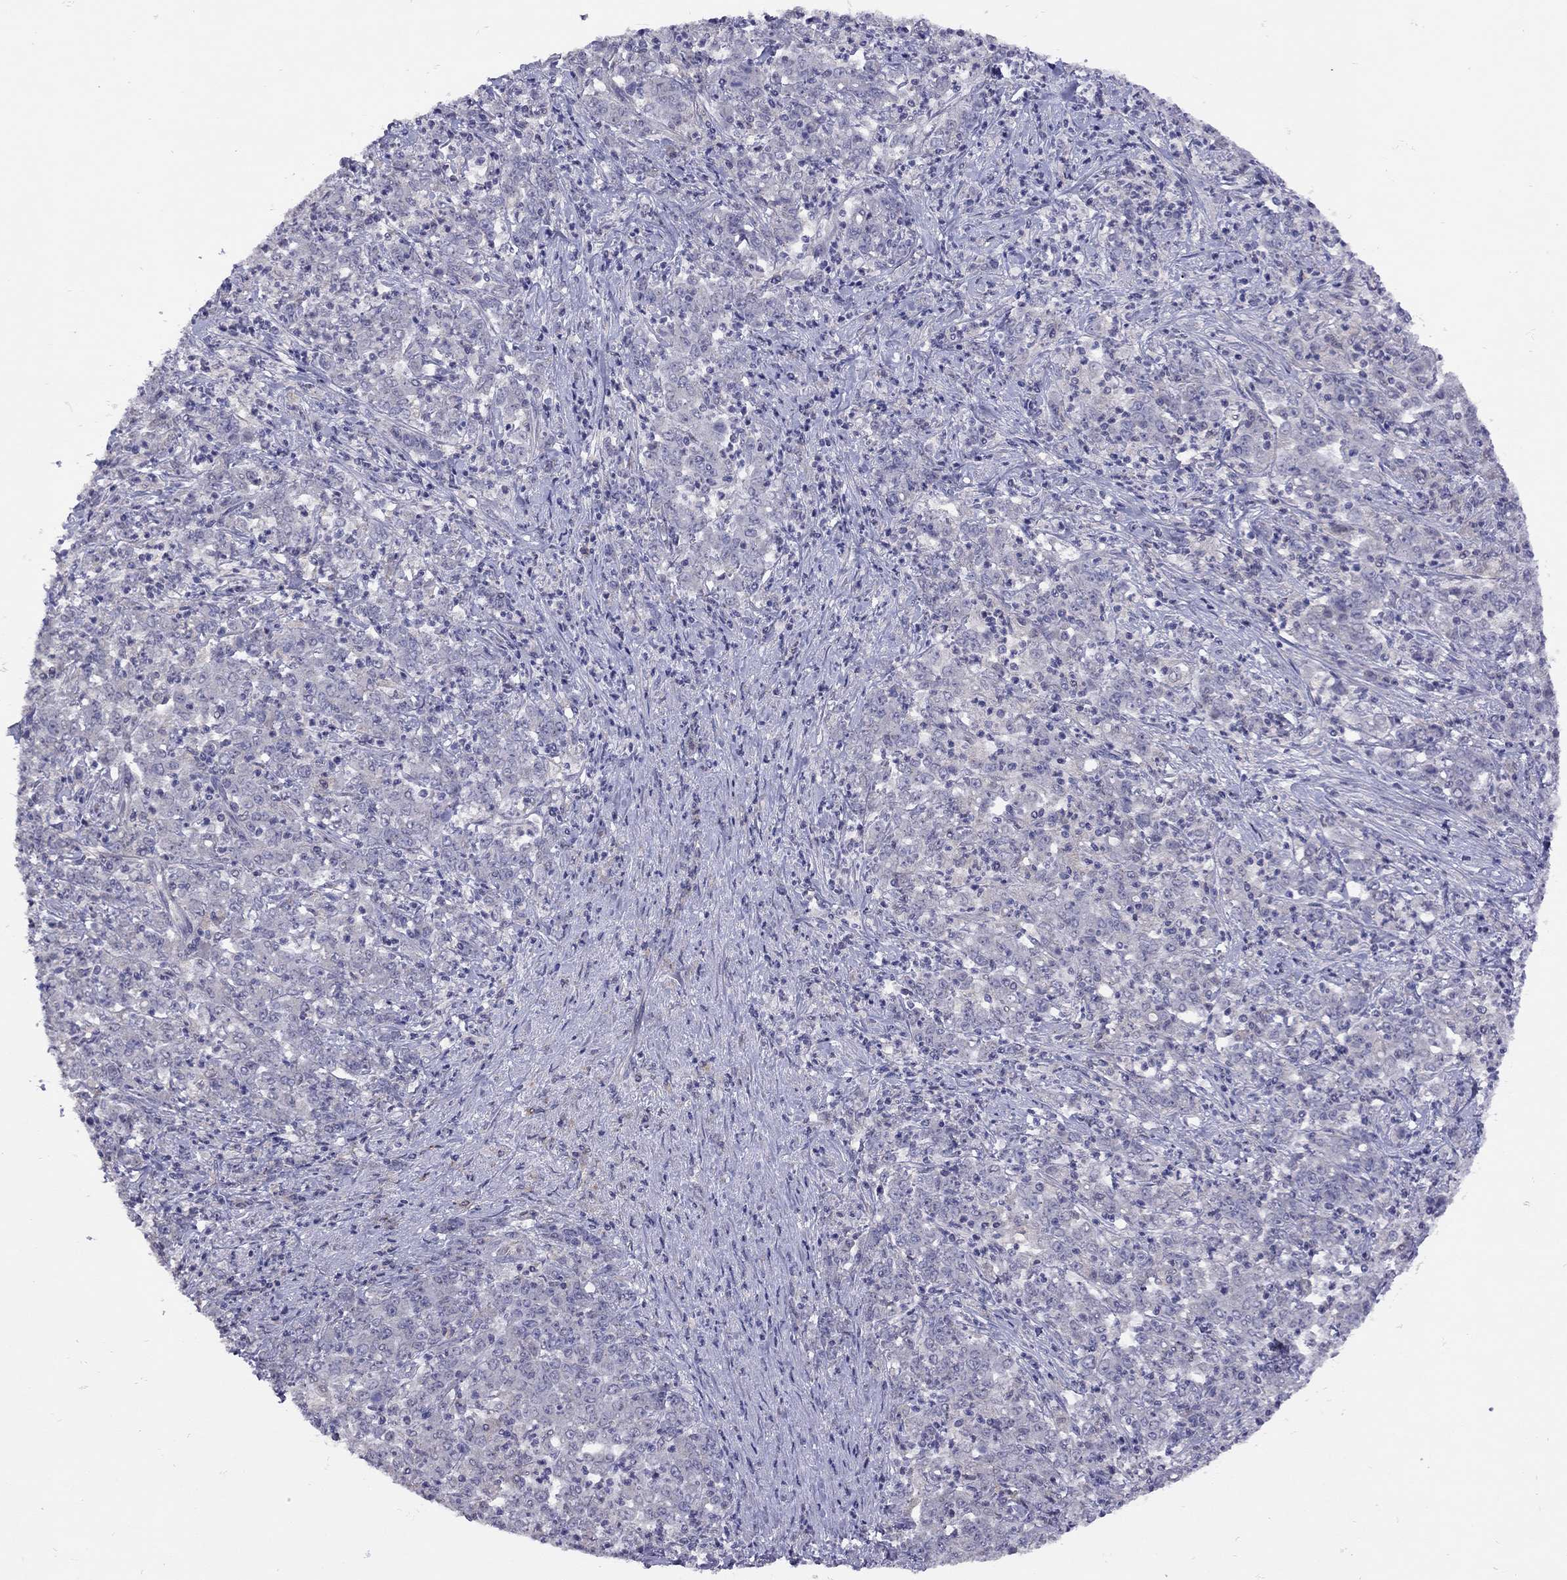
{"staining": {"intensity": "negative", "quantity": "none", "location": "none"}, "tissue": "stomach cancer", "cell_type": "Tumor cells", "image_type": "cancer", "snomed": [{"axis": "morphology", "description": "Adenocarcinoma, NOS"}, {"axis": "topography", "description": "Stomach, lower"}], "caption": "Adenocarcinoma (stomach) was stained to show a protein in brown. There is no significant staining in tumor cells.", "gene": "RTP5", "patient": {"sex": "female", "age": 71}}